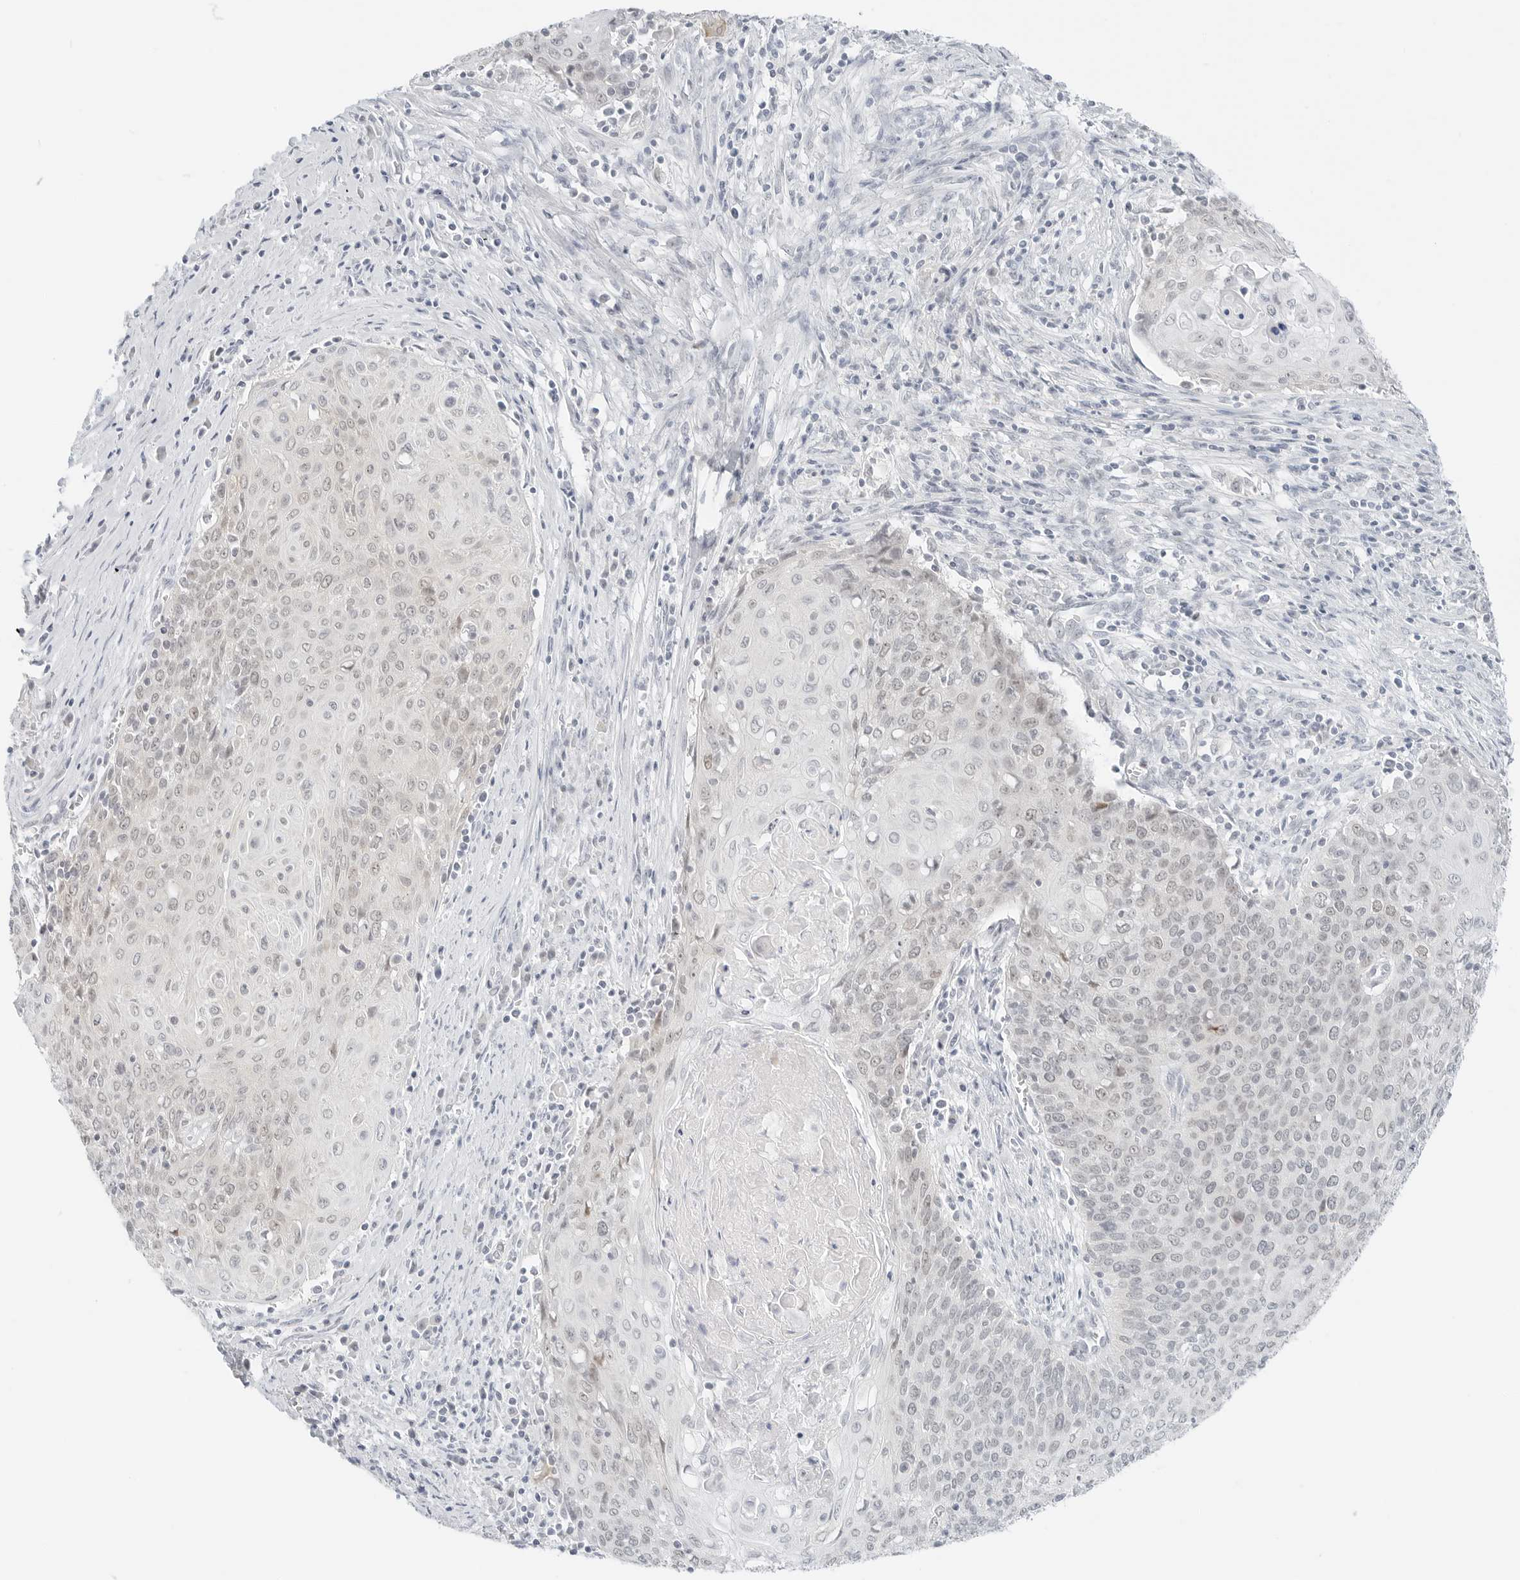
{"staining": {"intensity": "weak", "quantity": "<25%", "location": "nuclear"}, "tissue": "cervical cancer", "cell_type": "Tumor cells", "image_type": "cancer", "snomed": [{"axis": "morphology", "description": "Squamous cell carcinoma, NOS"}, {"axis": "topography", "description": "Cervix"}], "caption": "Tumor cells are negative for protein expression in human squamous cell carcinoma (cervical).", "gene": "CCSAP", "patient": {"sex": "female", "age": 39}}